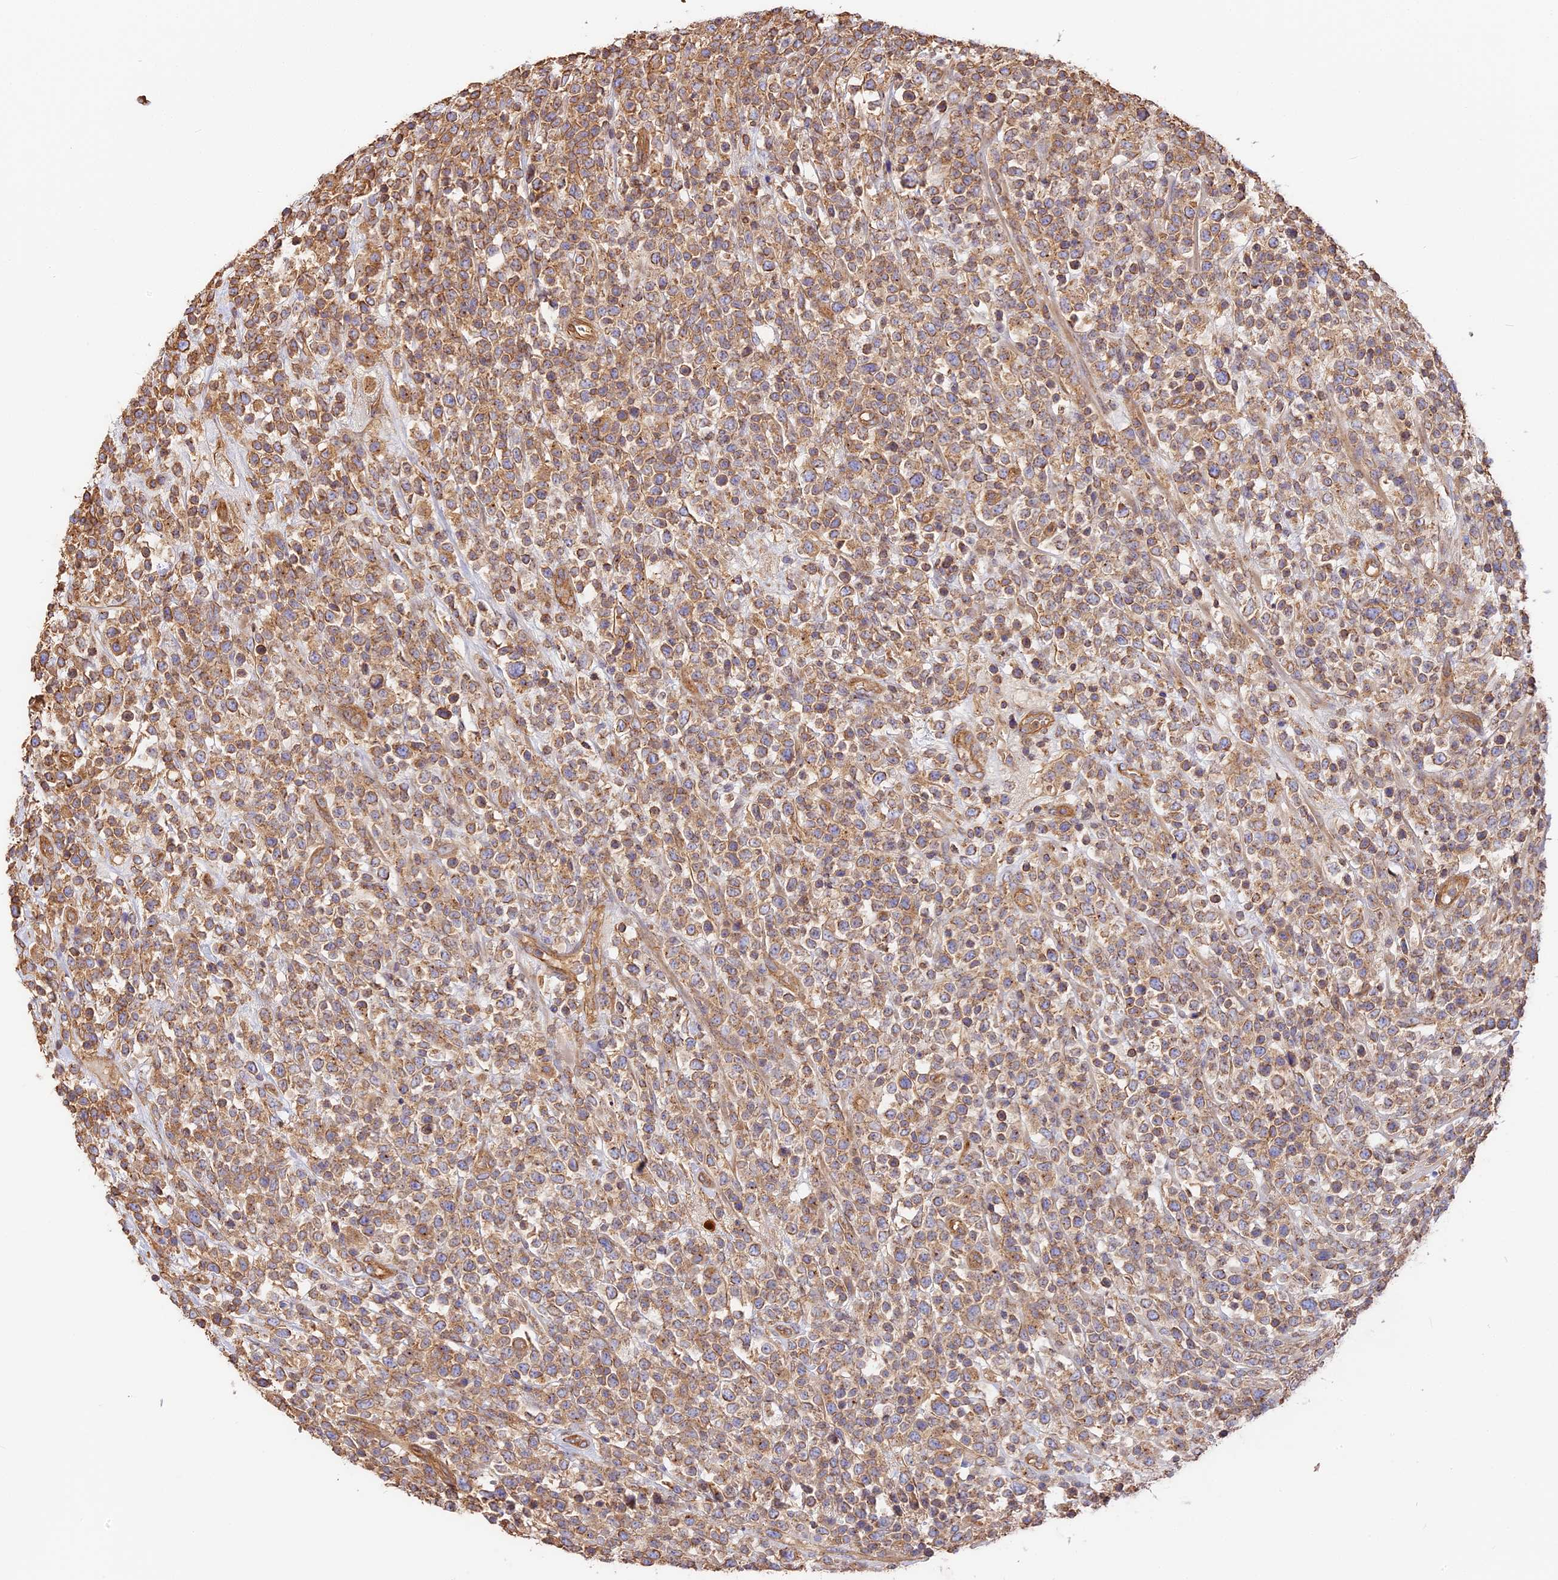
{"staining": {"intensity": "weak", "quantity": ">75%", "location": "cytoplasmic/membranous"}, "tissue": "lymphoma", "cell_type": "Tumor cells", "image_type": "cancer", "snomed": [{"axis": "morphology", "description": "Malignant lymphoma, non-Hodgkin's type, High grade"}, {"axis": "topography", "description": "Colon"}], "caption": "Immunohistochemistry (IHC) (DAB) staining of lymphoma exhibits weak cytoplasmic/membranous protein staining in approximately >75% of tumor cells.", "gene": "VPS18", "patient": {"sex": "female", "age": 53}}